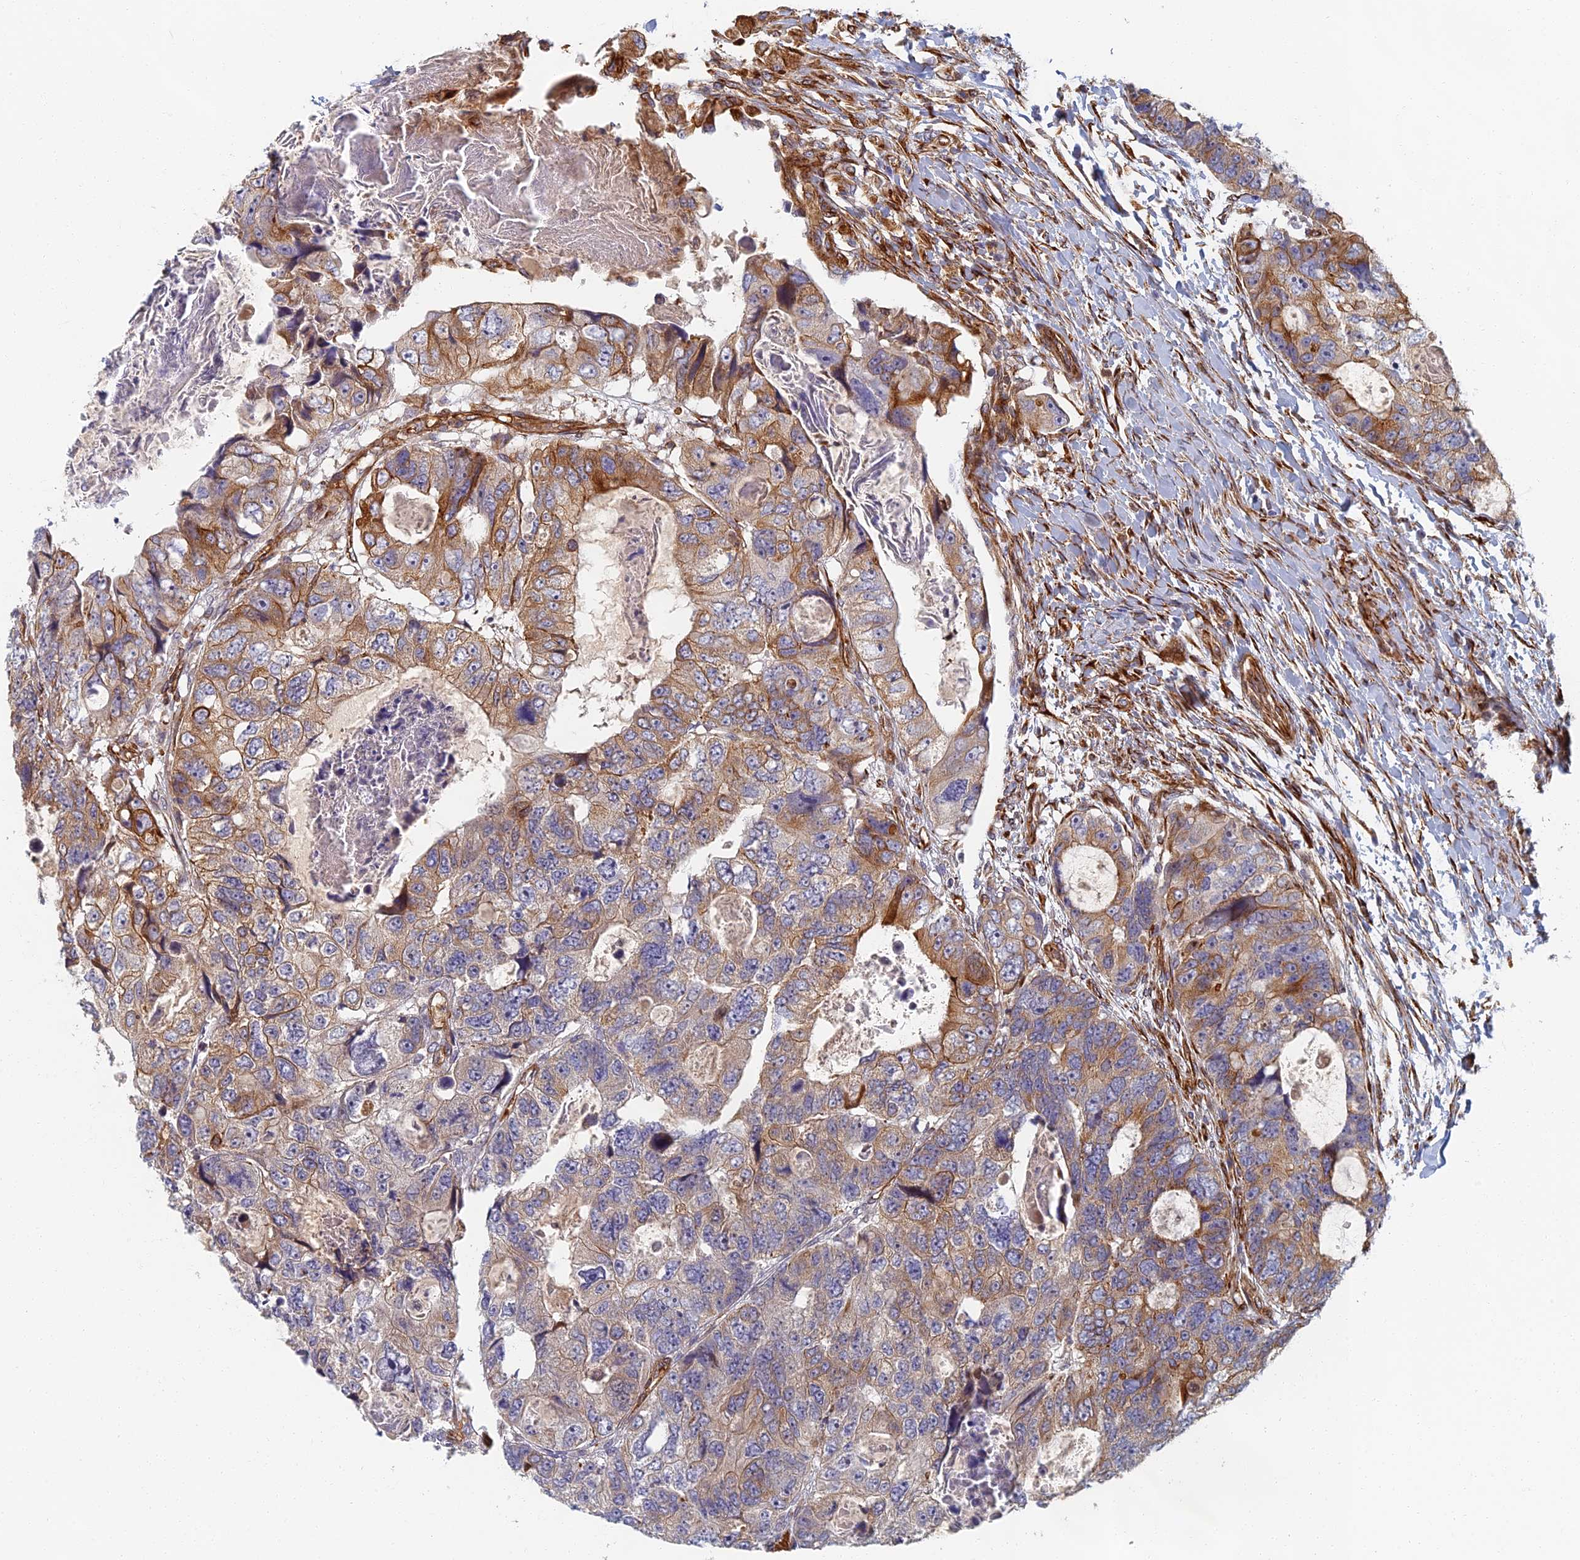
{"staining": {"intensity": "strong", "quantity": "25%-75%", "location": "cytoplasmic/membranous"}, "tissue": "colorectal cancer", "cell_type": "Tumor cells", "image_type": "cancer", "snomed": [{"axis": "morphology", "description": "Adenocarcinoma, NOS"}, {"axis": "topography", "description": "Rectum"}], "caption": "Human colorectal cancer (adenocarcinoma) stained for a protein (brown) reveals strong cytoplasmic/membranous positive expression in about 25%-75% of tumor cells.", "gene": "ABCB10", "patient": {"sex": "male", "age": 59}}